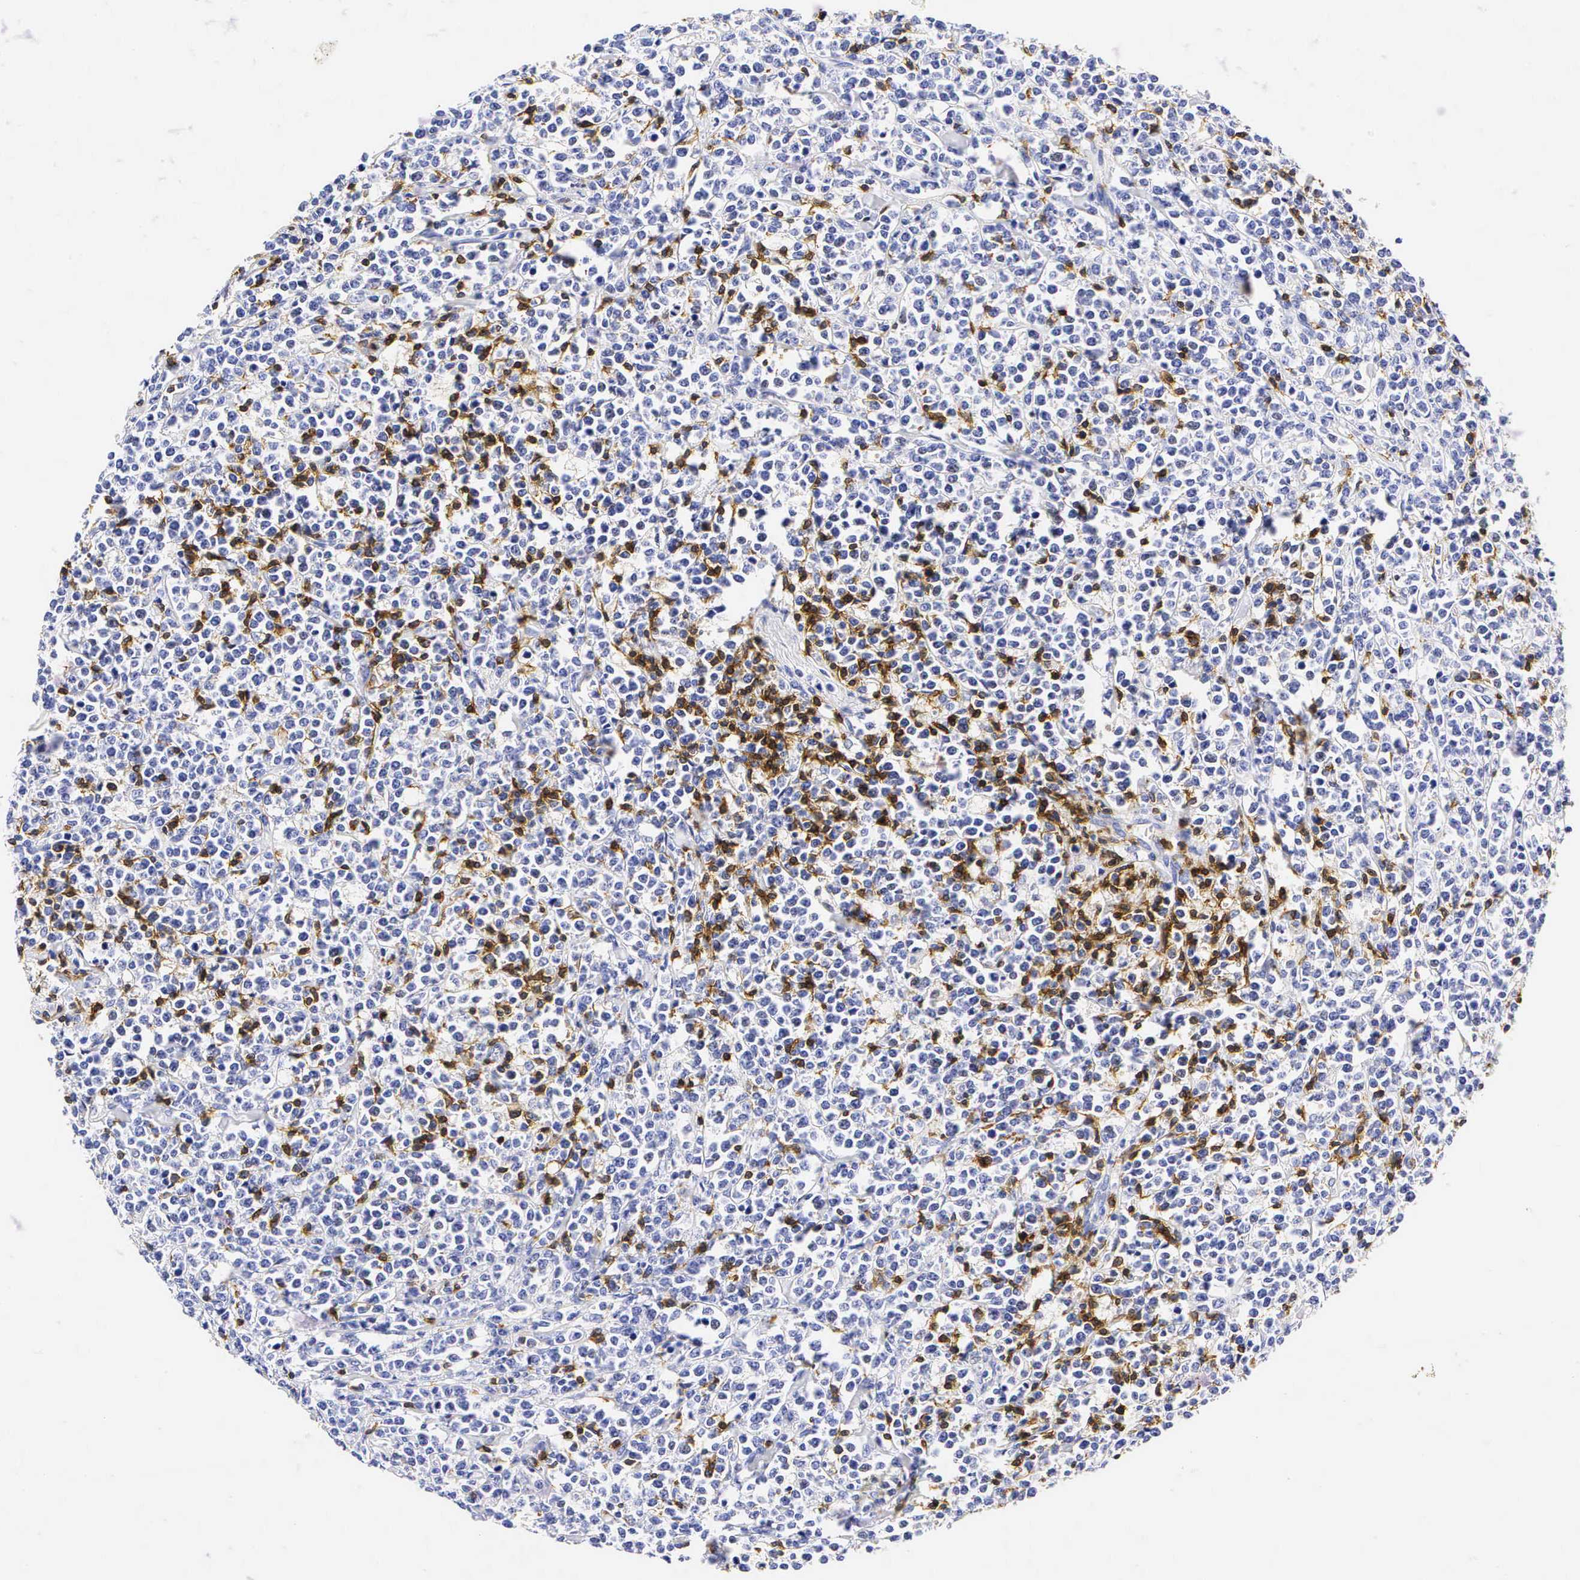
{"staining": {"intensity": "negative", "quantity": "none", "location": "none"}, "tissue": "lymphoma", "cell_type": "Tumor cells", "image_type": "cancer", "snomed": [{"axis": "morphology", "description": "Malignant lymphoma, non-Hodgkin's type, High grade"}, {"axis": "topography", "description": "Small intestine"}, {"axis": "topography", "description": "Colon"}], "caption": "High power microscopy image of an immunohistochemistry (IHC) image of high-grade malignant lymphoma, non-Hodgkin's type, revealing no significant expression in tumor cells.", "gene": "CD3E", "patient": {"sex": "male", "age": 8}}